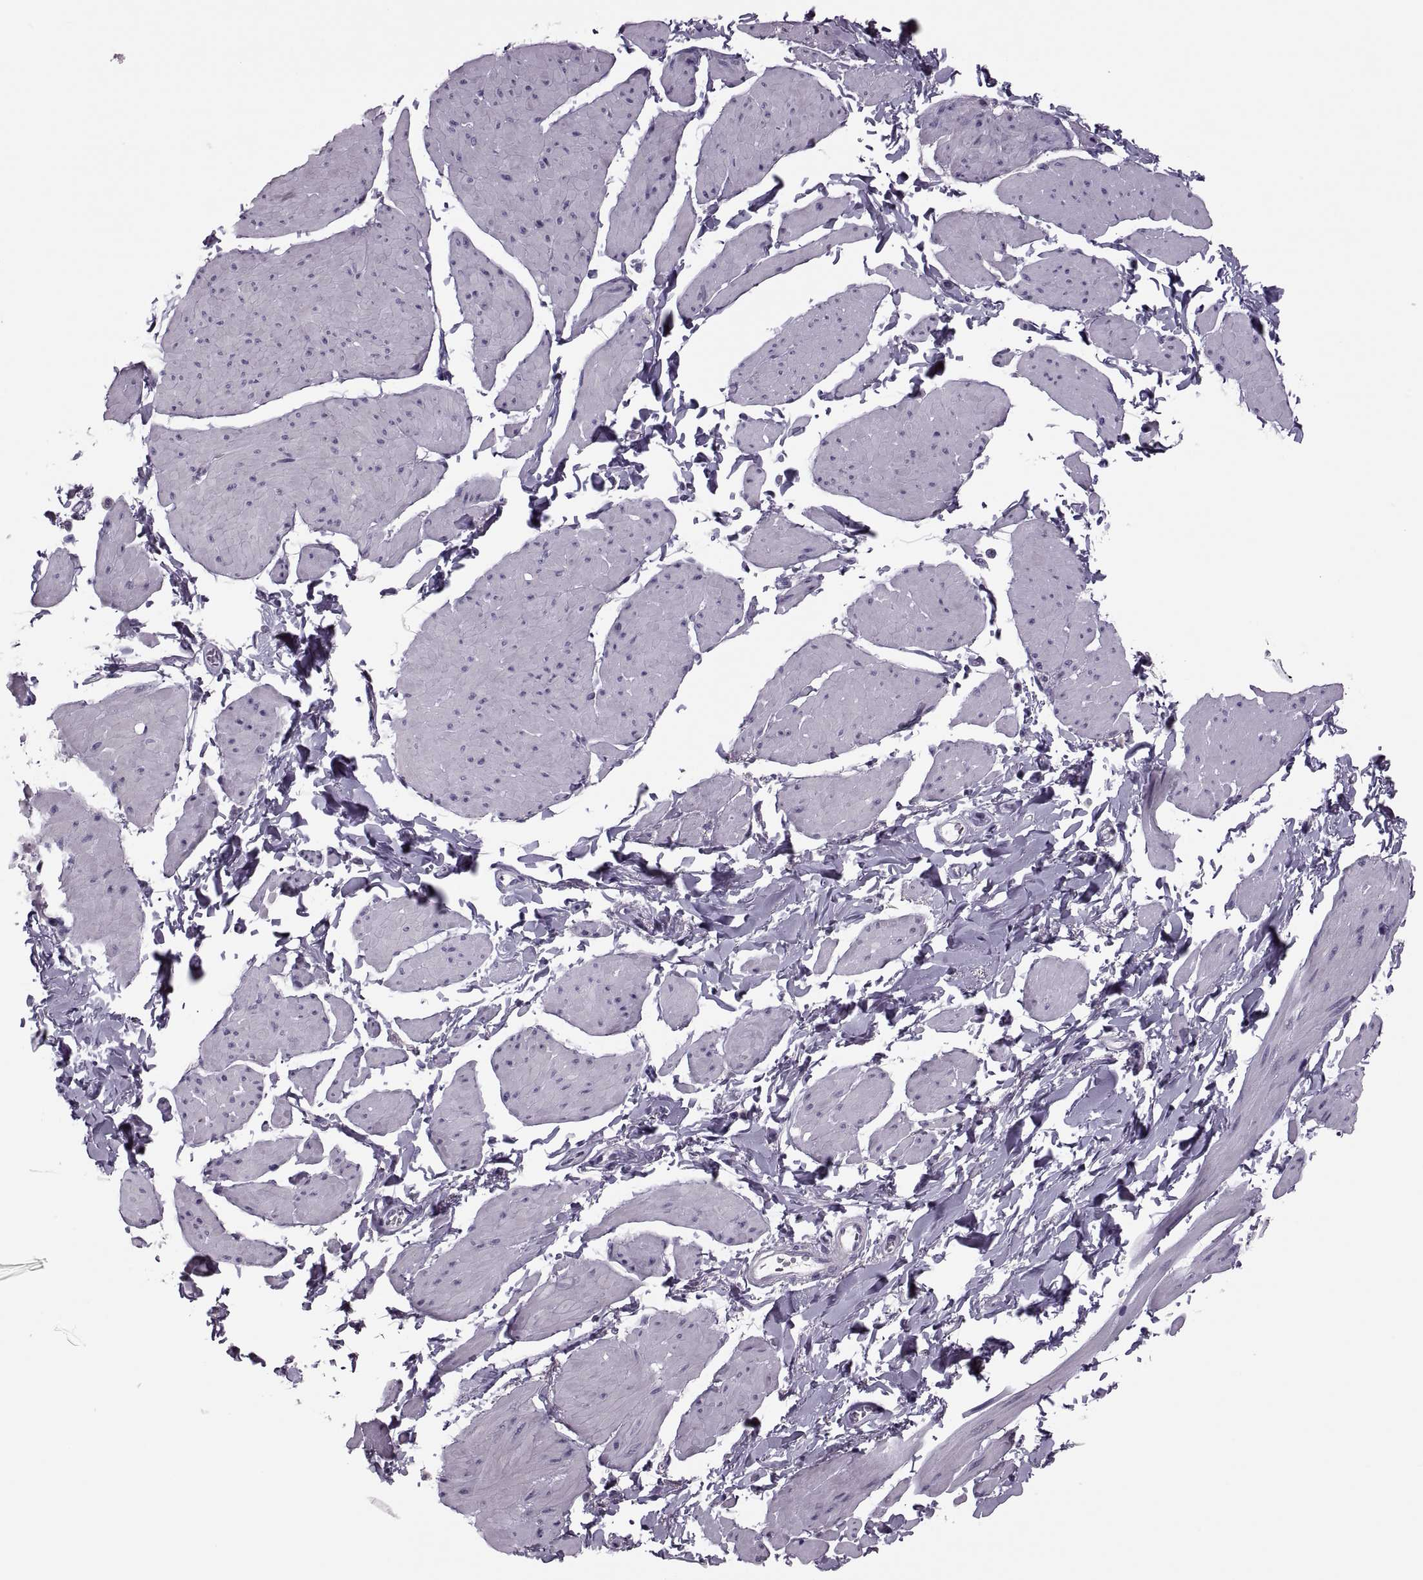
{"staining": {"intensity": "negative", "quantity": "none", "location": "none"}, "tissue": "smooth muscle", "cell_type": "Smooth muscle cells", "image_type": "normal", "snomed": [{"axis": "morphology", "description": "Normal tissue, NOS"}, {"axis": "topography", "description": "Adipose tissue"}, {"axis": "topography", "description": "Smooth muscle"}, {"axis": "topography", "description": "Peripheral nerve tissue"}], "caption": "Protein analysis of unremarkable smooth muscle demonstrates no significant expression in smooth muscle cells. The staining is performed using DAB (3,3'-diaminobenzidine) brown chromogen with nuclei counter-stained in using hematoxylin.", "gene": "PRSS54", "patient": {"sex": "male", "age": 83}}